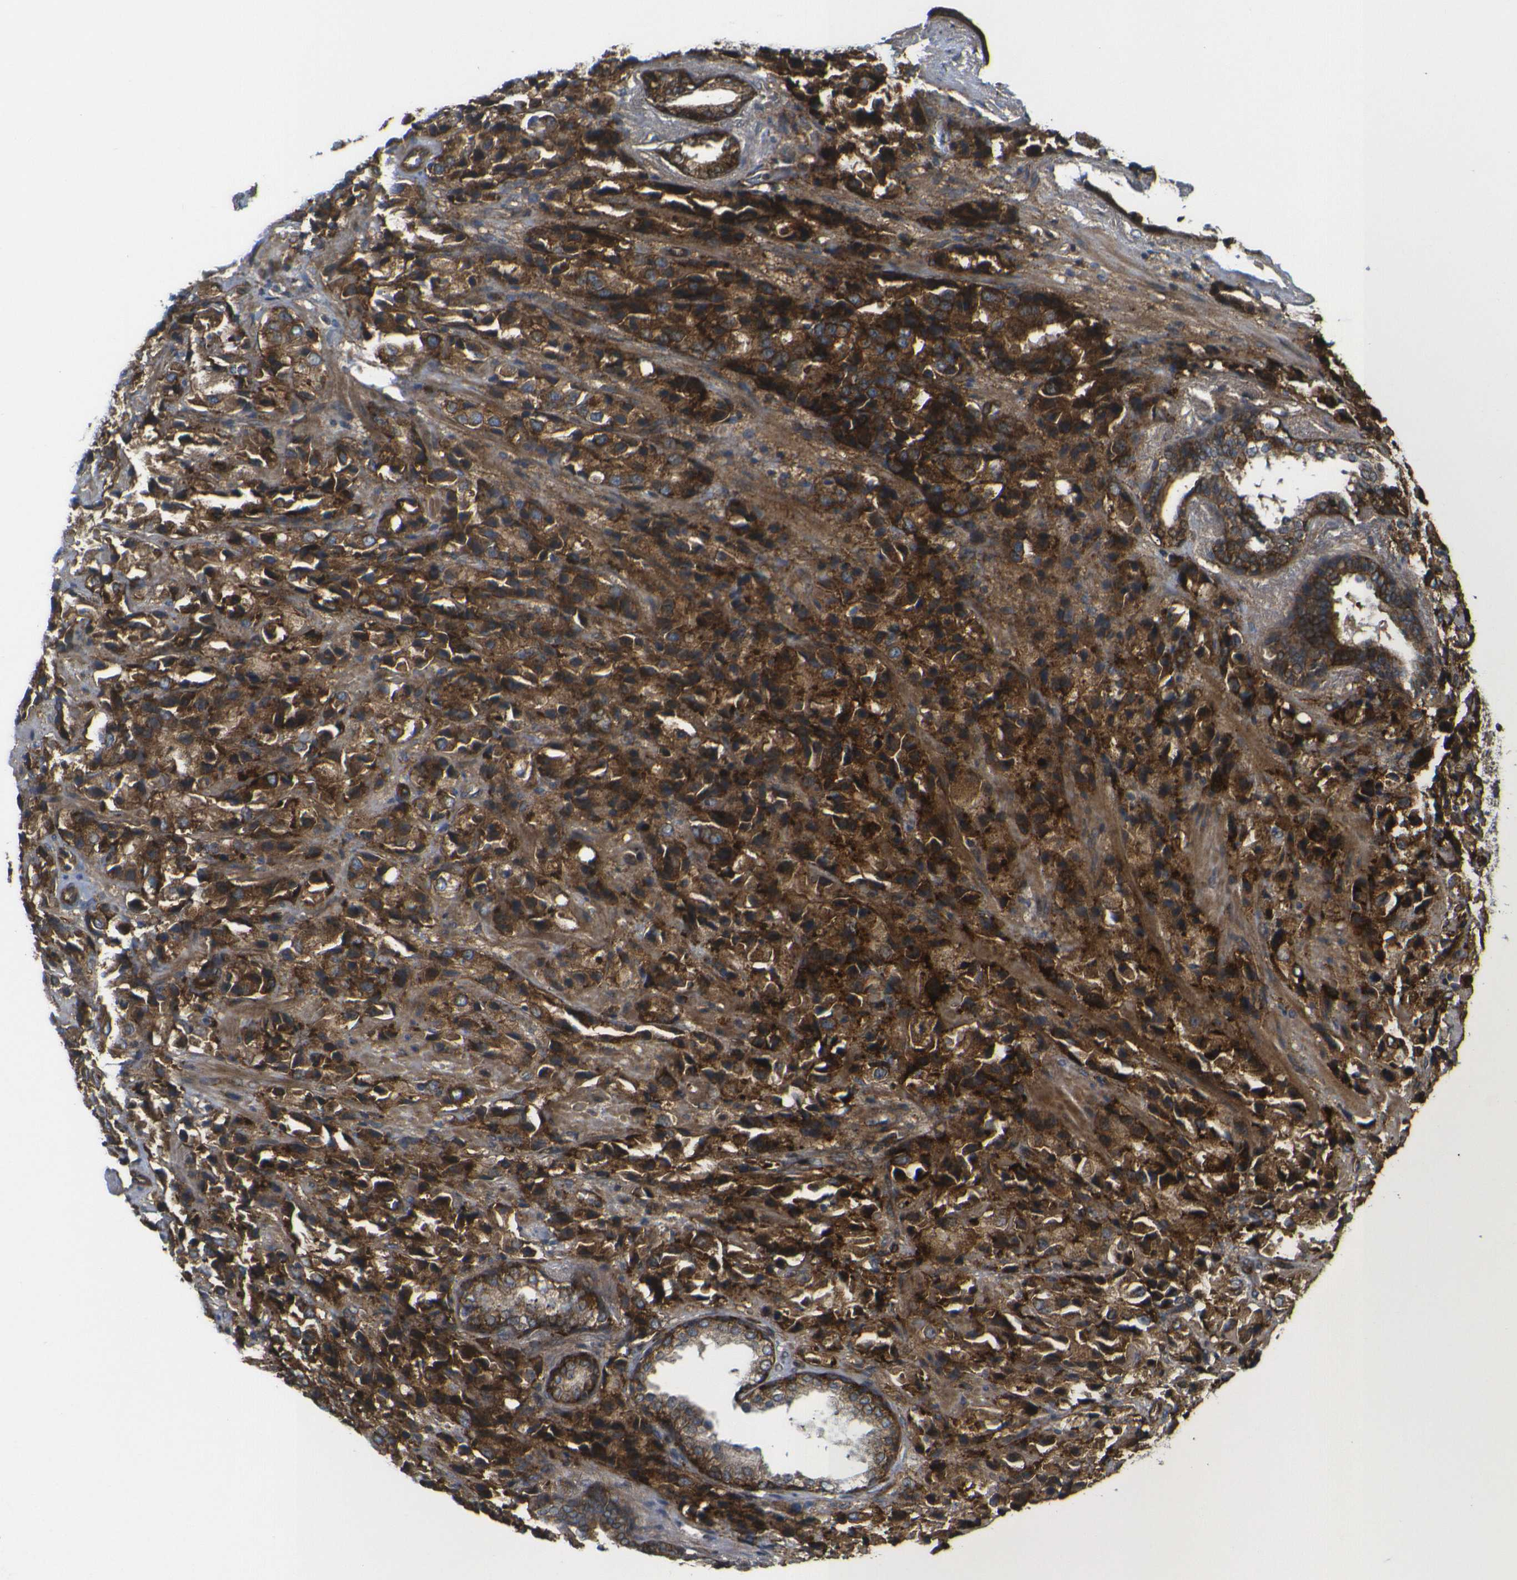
{"staining": {"intensity": "strong", "quantity": ">75%", "location": "cytoplasmic/membranous"}, "tissue": "prostate cancer", "cell_type": "Tumor cells", "image_type": "cancer", "snomed": [{"axis": "morphology", "description": "Adenocarcinoma, High grade"}, {"axis": "topography", "description": "Prostate"}], "caption": "Immunohistochemistry (IHC) staining of prostate cancer, which displays high levels of strong cytoplasmic/membranous staining in approximately >75% of tumor cells indicating strong cytoplasmic/membranous protein expression. The staining was performed using DAB (brown) for protein detection and nuclei were counterstained in hematoxylin (blue).", "gene": "ECE1", "patient": {"sex": "male", "age": 70}}